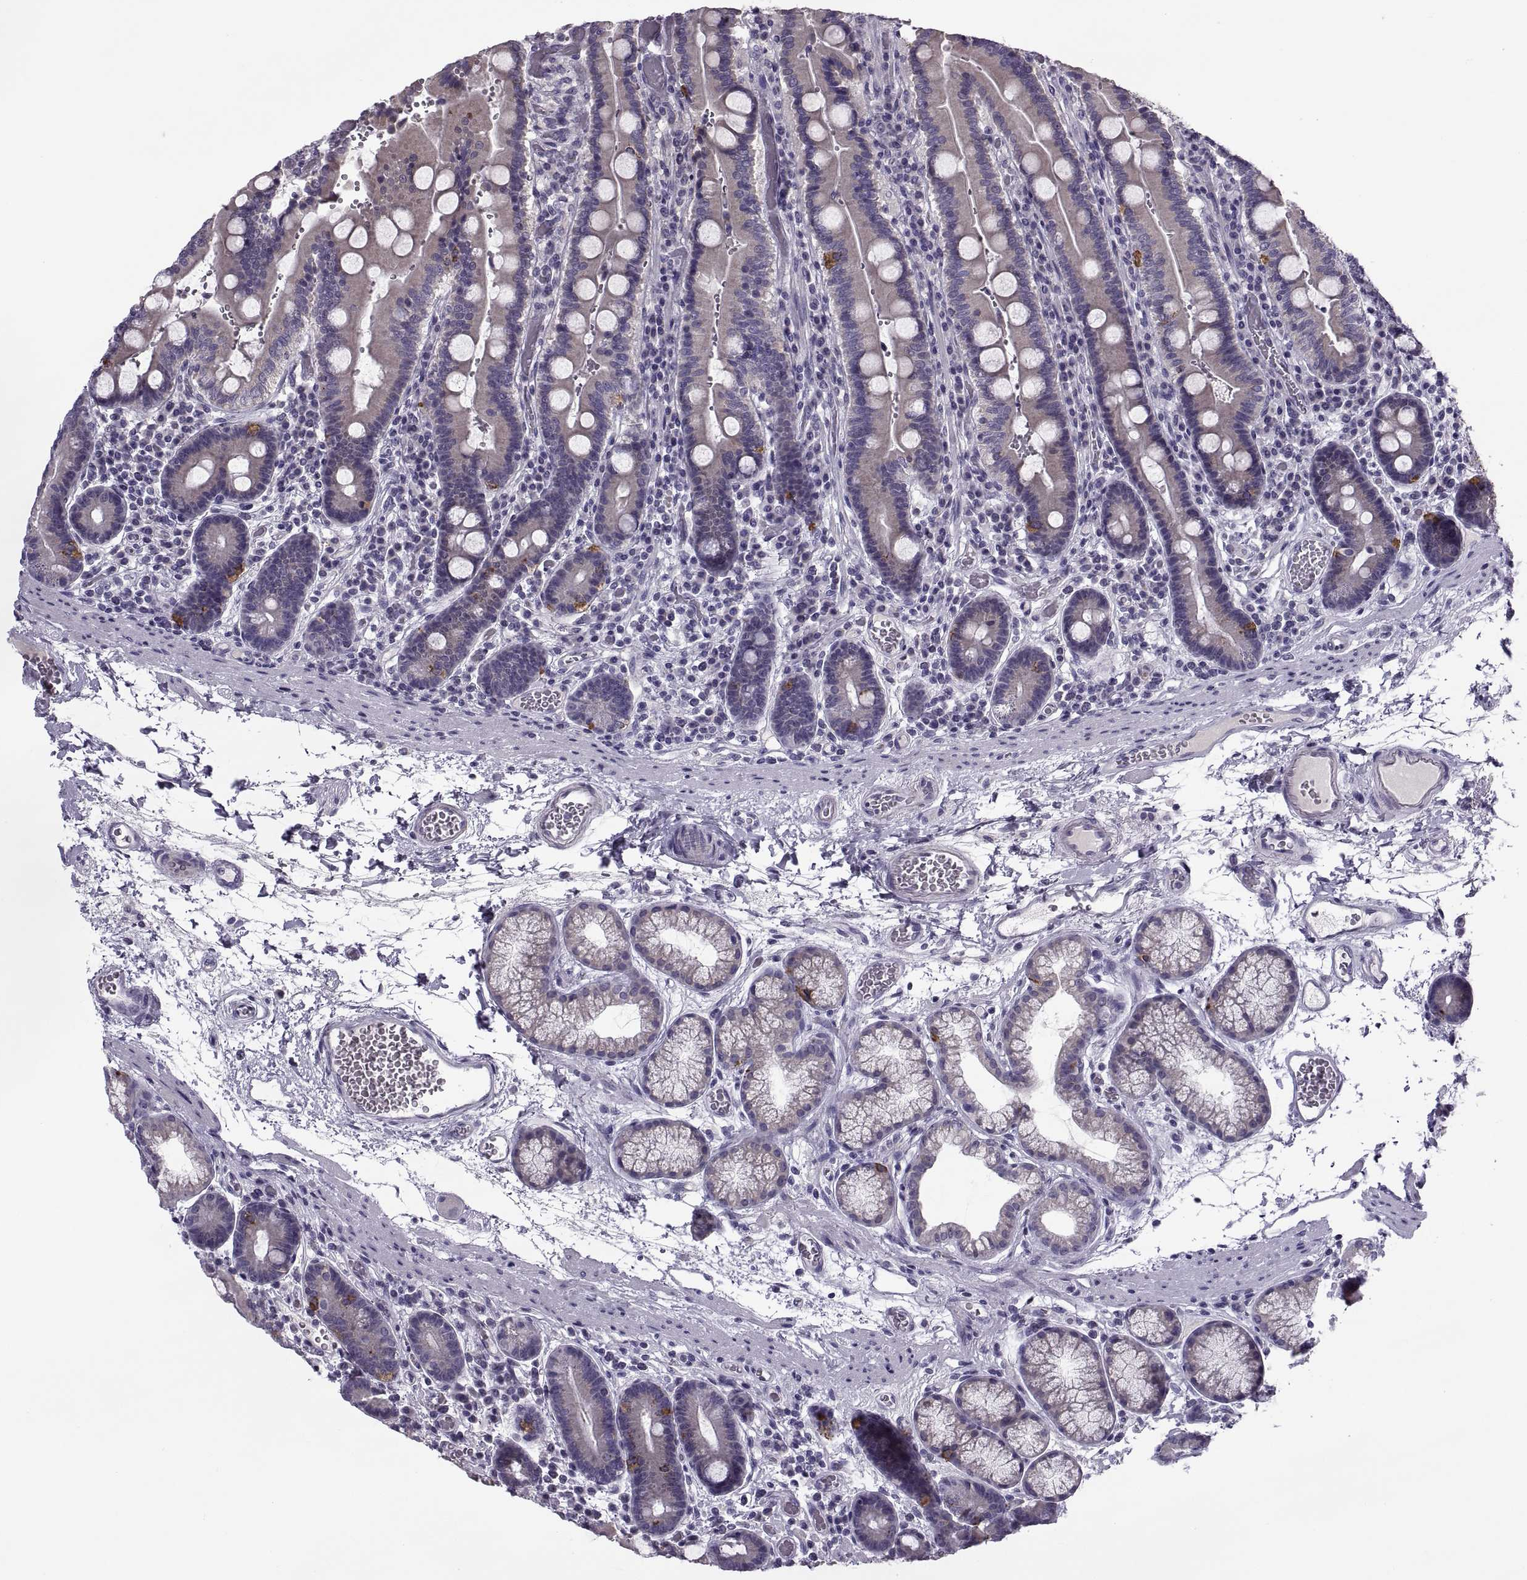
{"staining": {"intensity": "moderate", "quantity": "<25%", "location": "cytoplasmic/membranous"}, "tissue": "duodenum", "cell_type": "Glandular cells", "image_type": "normal", "snomed": [{"axis": "morphology", "description": "Normal tissue, NOS"}, {"axis": "topography", "description": "Duodenum"}], "caption": "Brown immunohistochemical staining in unremarkable duodenum displays moderate cytoplasmic/membranous staining in about <25% of glandular cells.", "gene": "MAGEB1", "patient": {"sex": "female", "age": 62}}